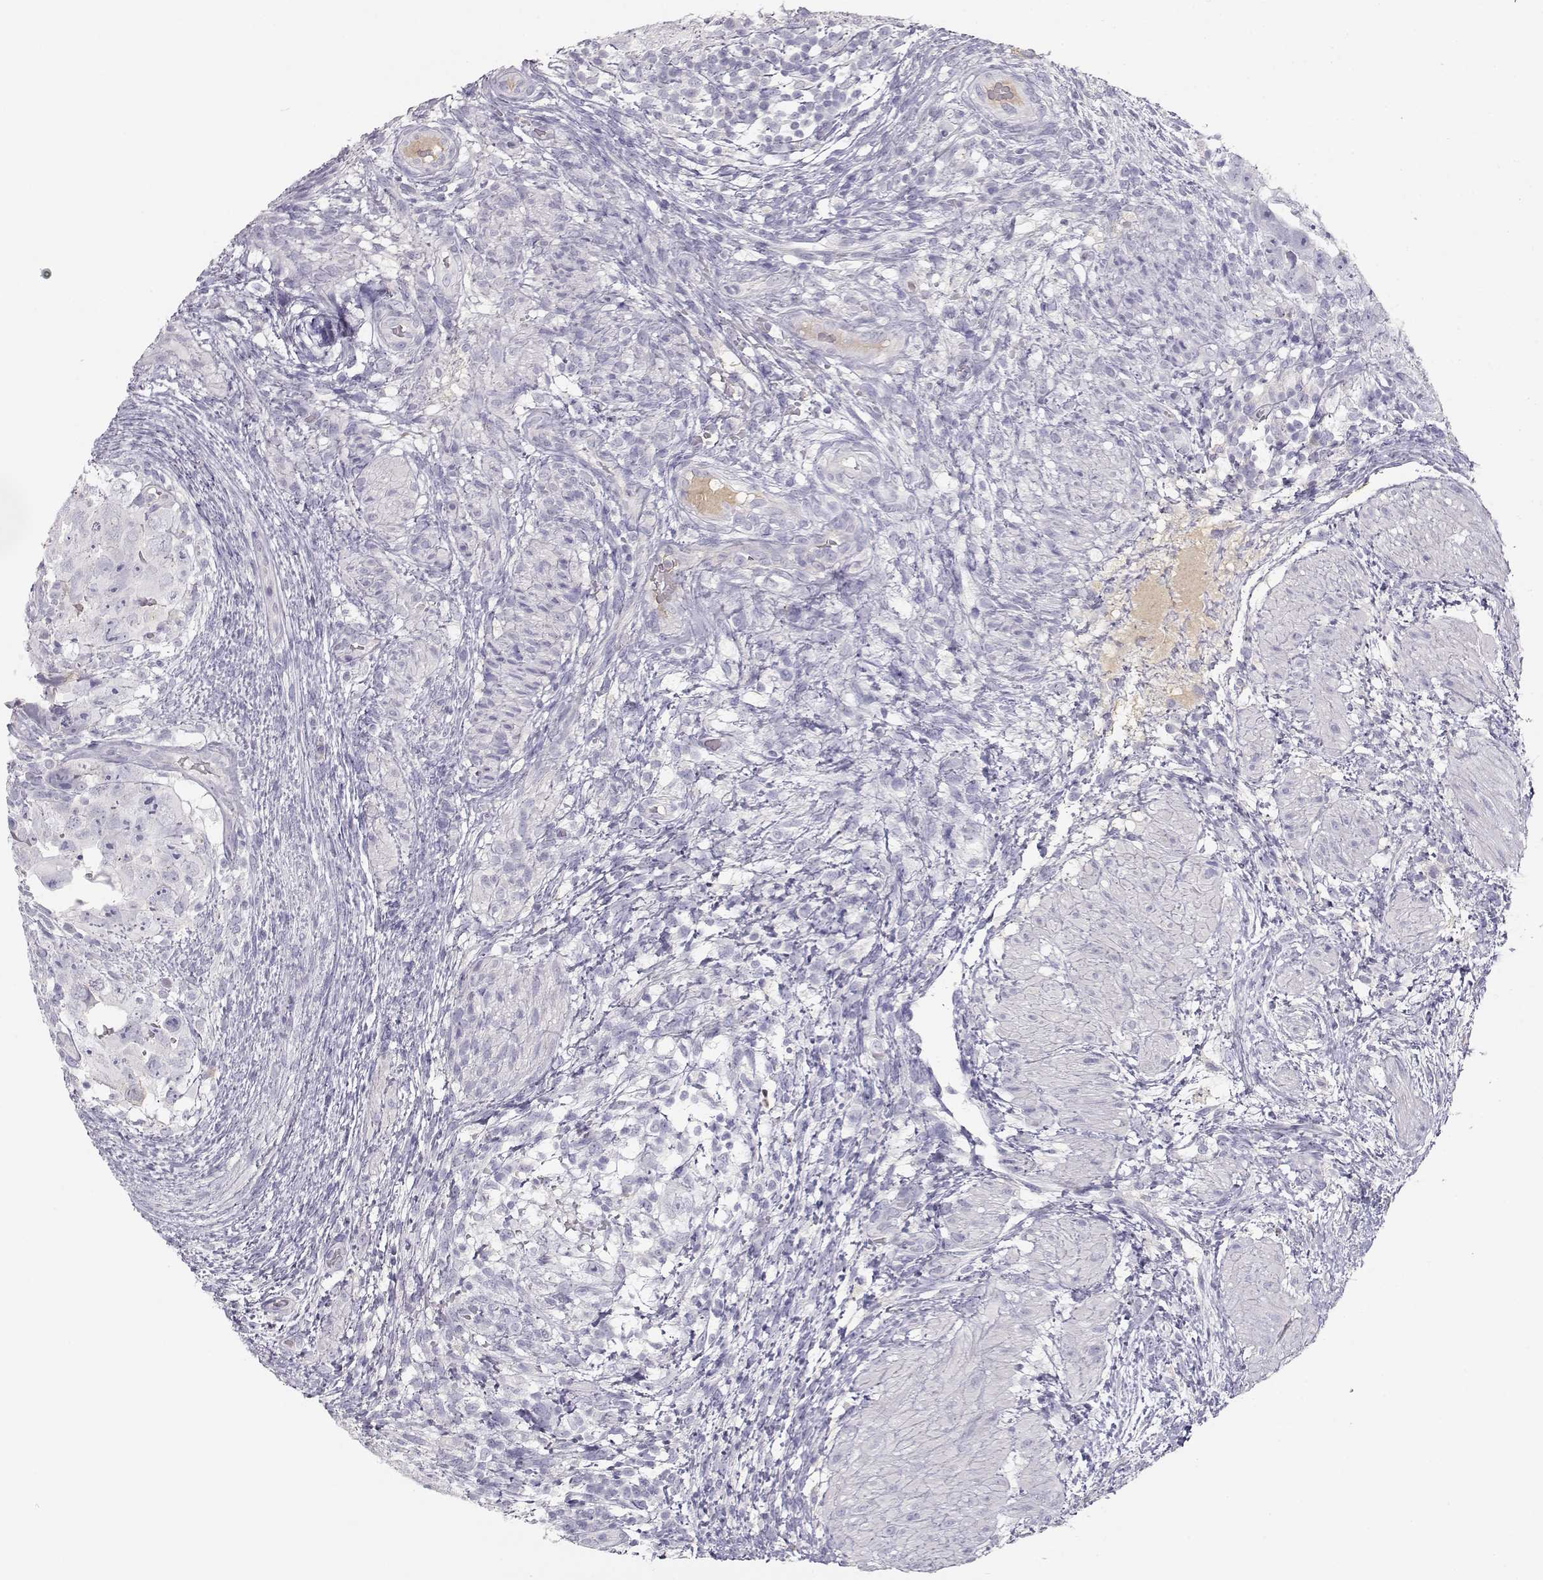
{"staining": {"intensity": "negative", "quantity": "none", "location": "none"}, "tissue": "testis cancer", "cell_type": "Tumor cells", "image_type": "cancer", "snomed": [{"axis": "morphology", "description": "Normal tissue, NOS"}, {"axis": "morphology", "description": "Carcinoma, Embryonal, NOS"}, {"axis": "topography", "description": "Testis"}, {"axis": "topography", "description": "Epididymis"}], "caption": "Protein analysis of testis cancer (embryonal carcinoma) displays no significant staining in tumor cells.", "gene": "SLCO6A1", "patient": {"sex": "male", "age": 24}}